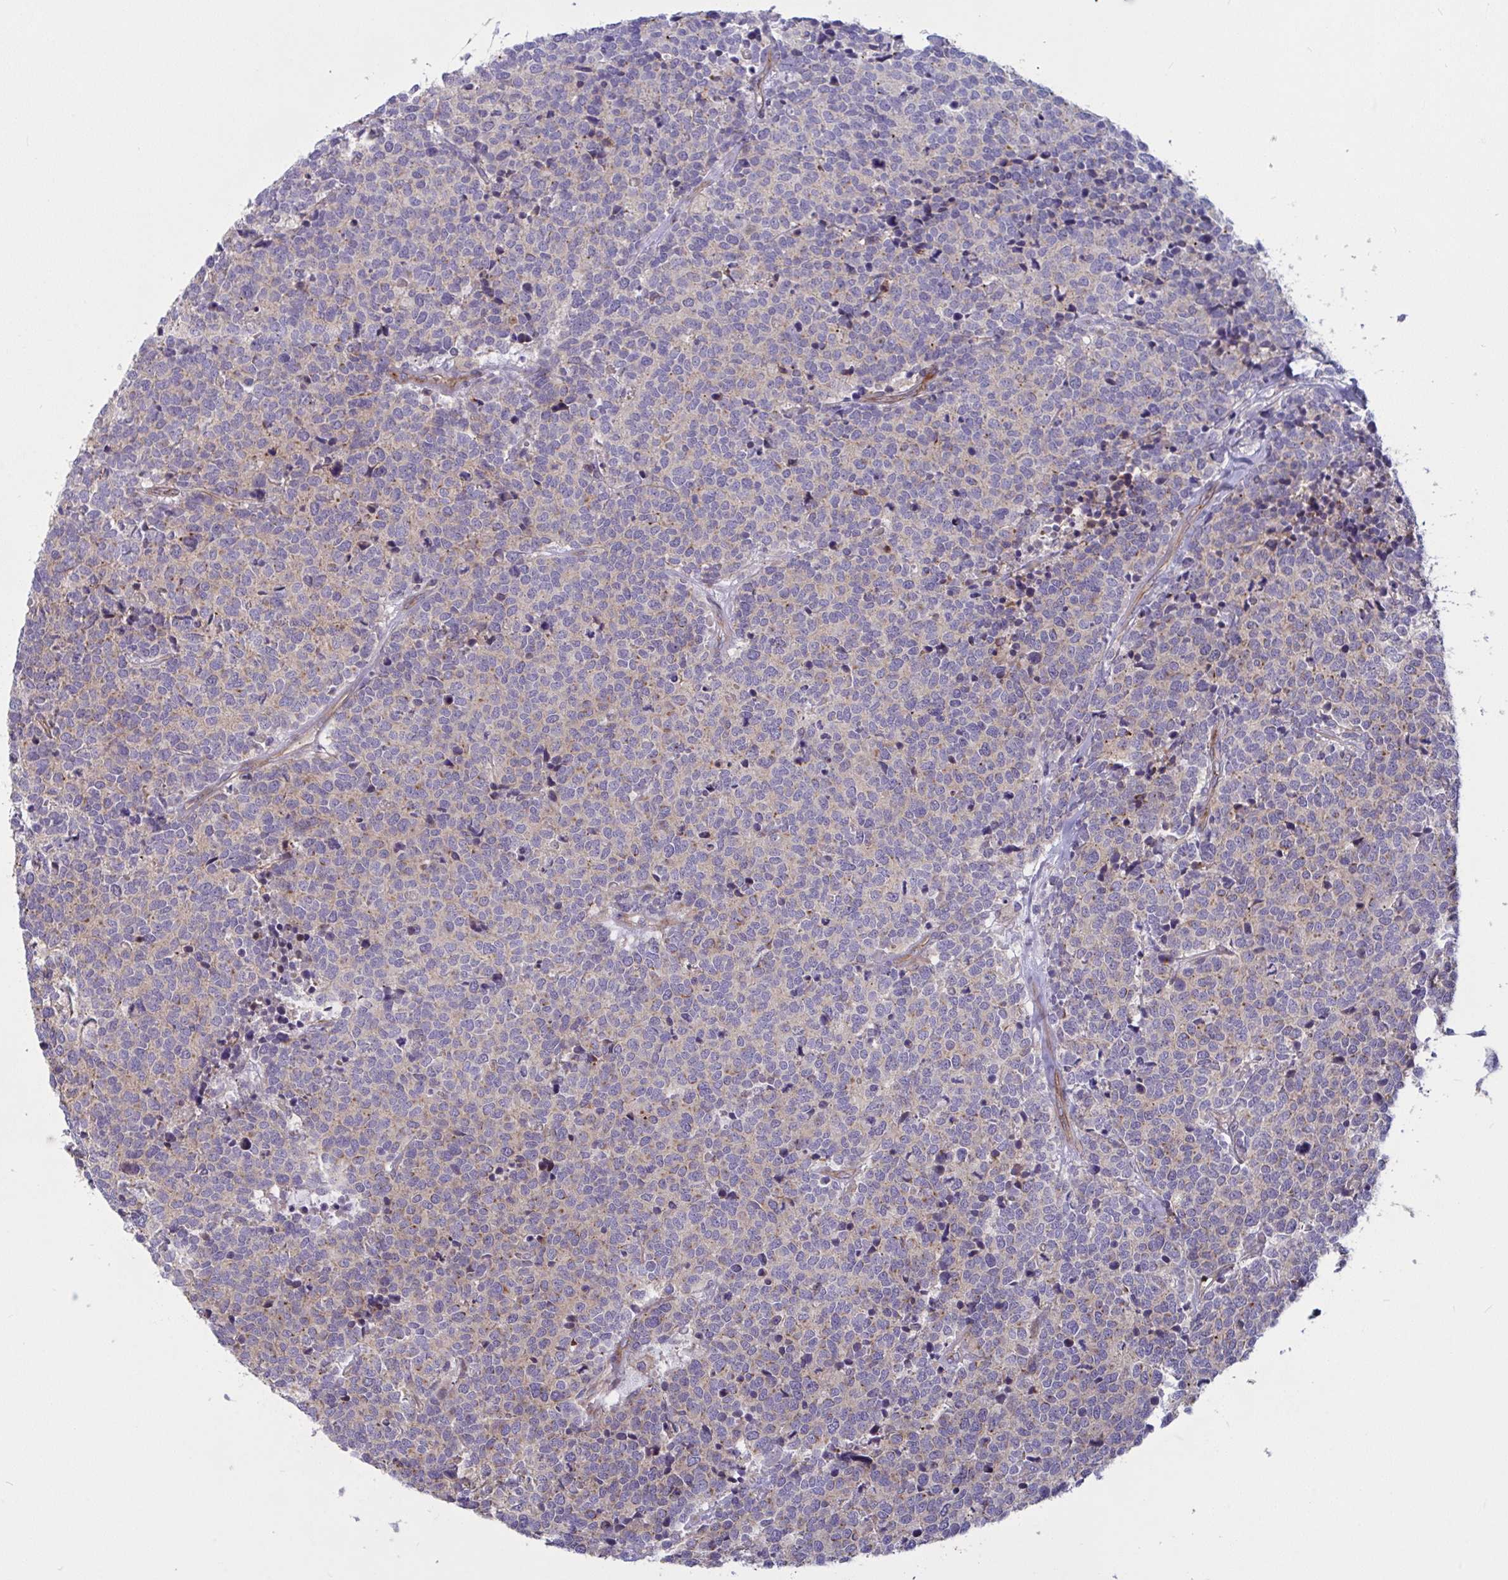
{"staining": {"intensity": "negative", "quantity": "none", "location": "none"}, "tissue": "carcinoid", "cell_type": "Tumor cells", "image_type": "cancer", "snomed": [{"axis": "morphology", "description": "Carcinoid, malignant, NOS"}, {"axis": "topography", "description": "Skin"}], "caption": "There is no significant expression in tumor cells of carcinoid.", "gene": "TANK", "patient": {"sex": "female", "age": 79}}